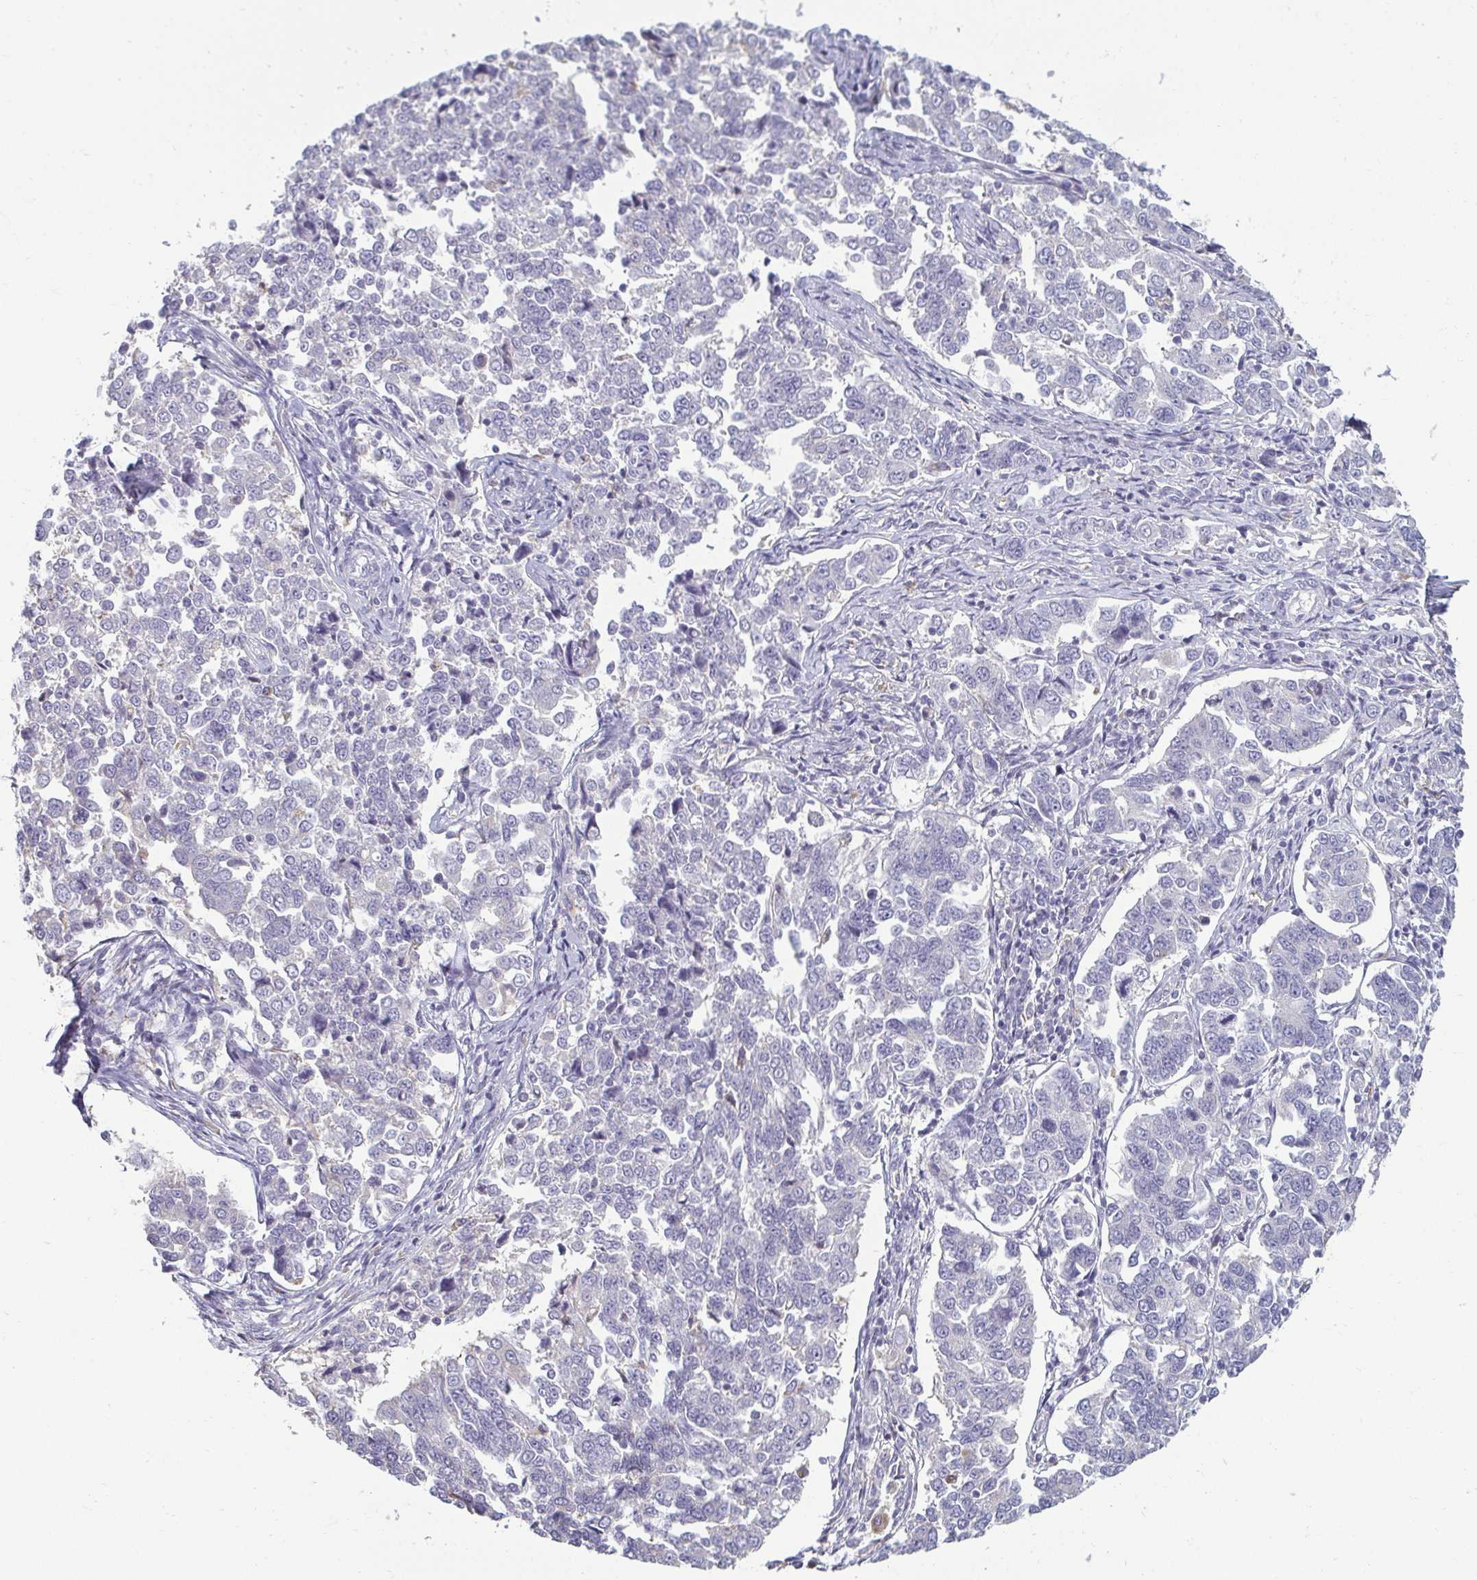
{"staining": {"intensity": "negative", "quantity": "none", "location": "none"}, "tissue": "endometrial cancer", "cell_type": "Tumor cells", "image_type": "cancer", "snomed": [{"axis": "morphology", "description": "Adenocarcinoma, NOS"}, {"axis": "topography", "description": "Endometrium"}], "caption": "Protein analysis of endometrial adenocarcinoma exhibits no significant staining in tumor cells.", "gene": "PDE2A", "patient": {"sex": "female", "age": 43}}